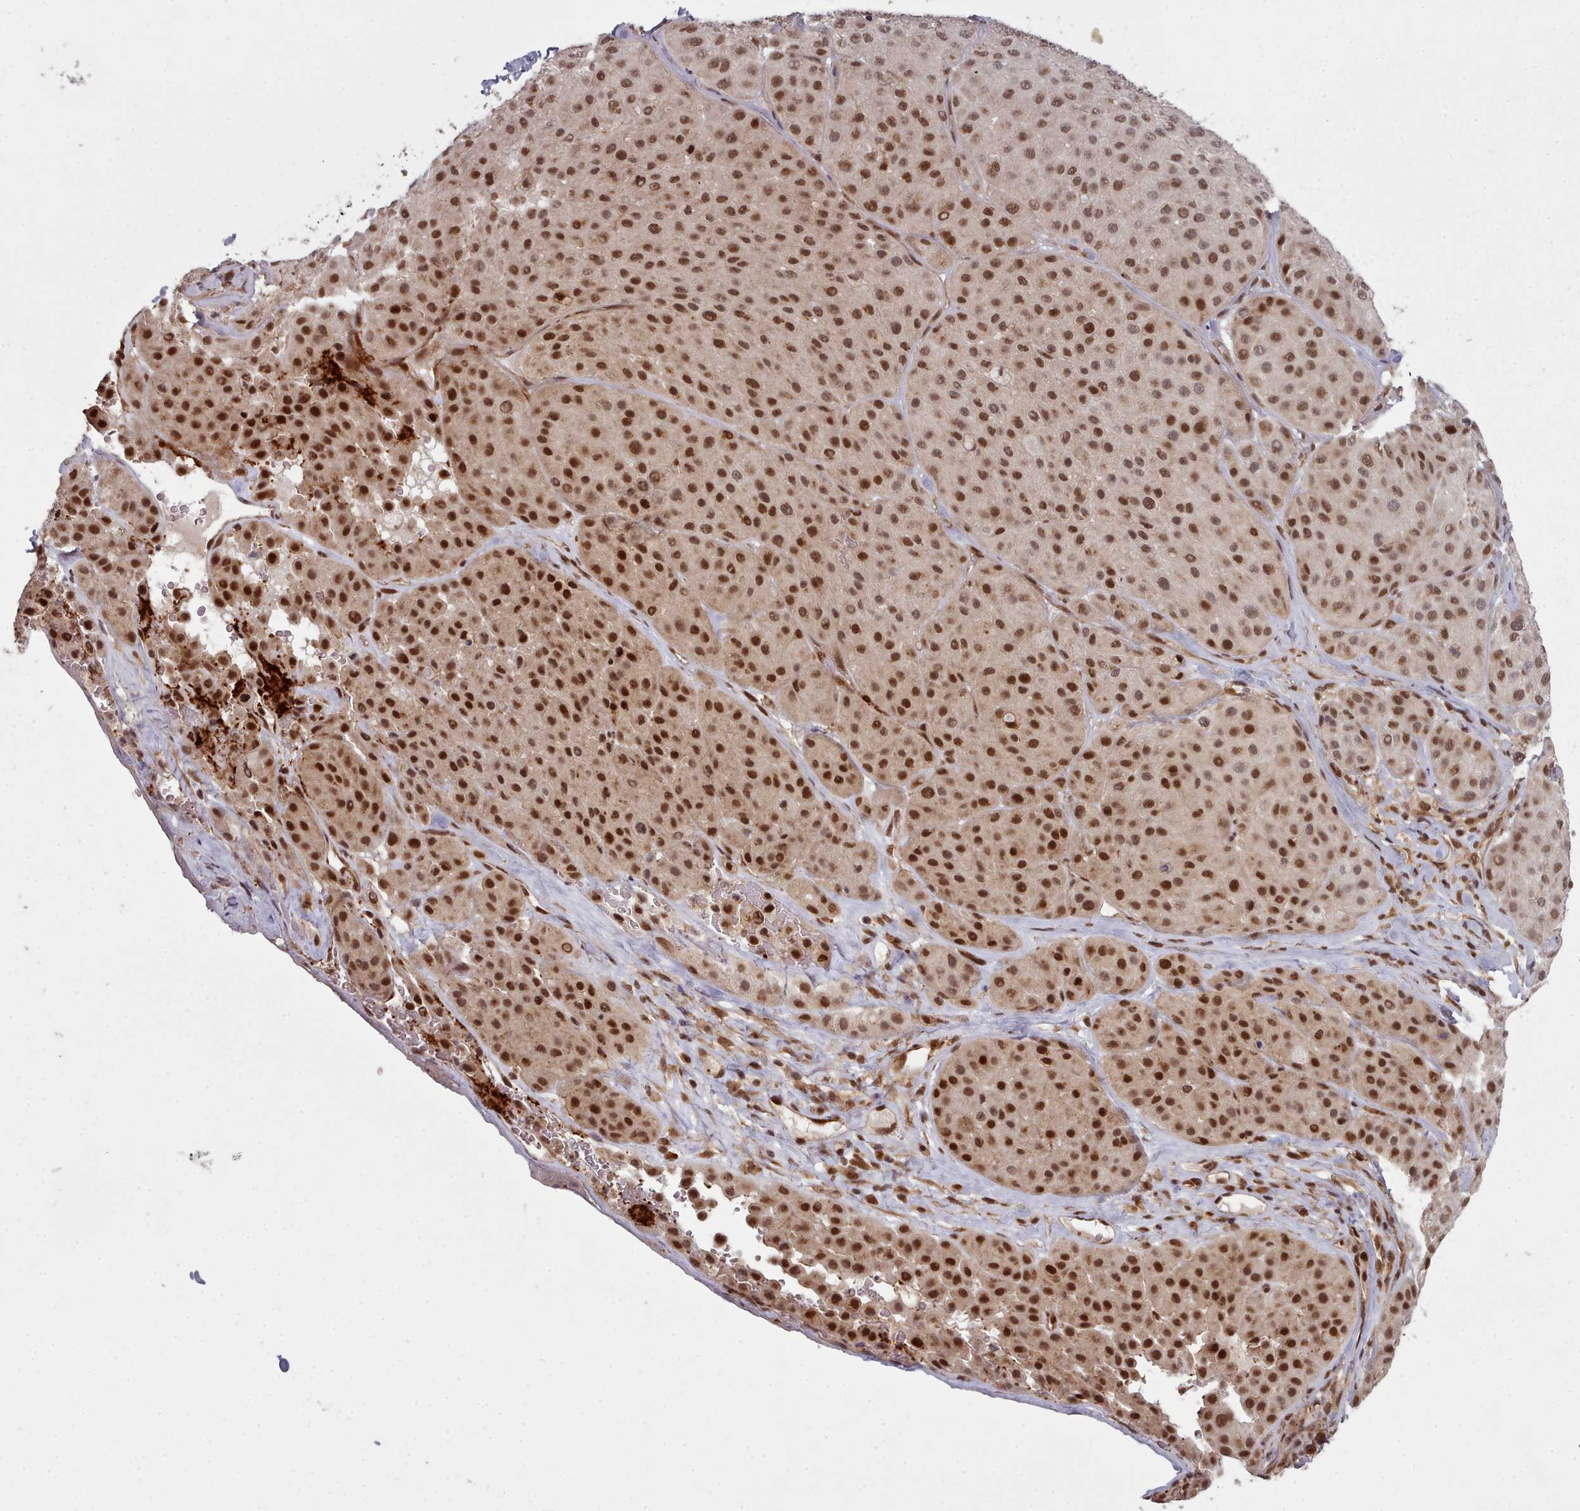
{"staining": {"intensity": "moderate", "quantity": ">75%", "location": "nuclear"}, "tissue": "melanoma", "cell_type": "Tumor cells", "image_type": "cancer", "snomed": [{"axis": "morphology", "description": "Malignant melanoma, Metastatic site"}, {"axis": "topography", "description": "Smooth muscle"}], "caption": "Moderate nuclear positivity is identified in about >75% of tumor cells in malignant melanoma (metastatic site).", "gene": "DHX8", "patient": {"sex": "male", "age": 41}}